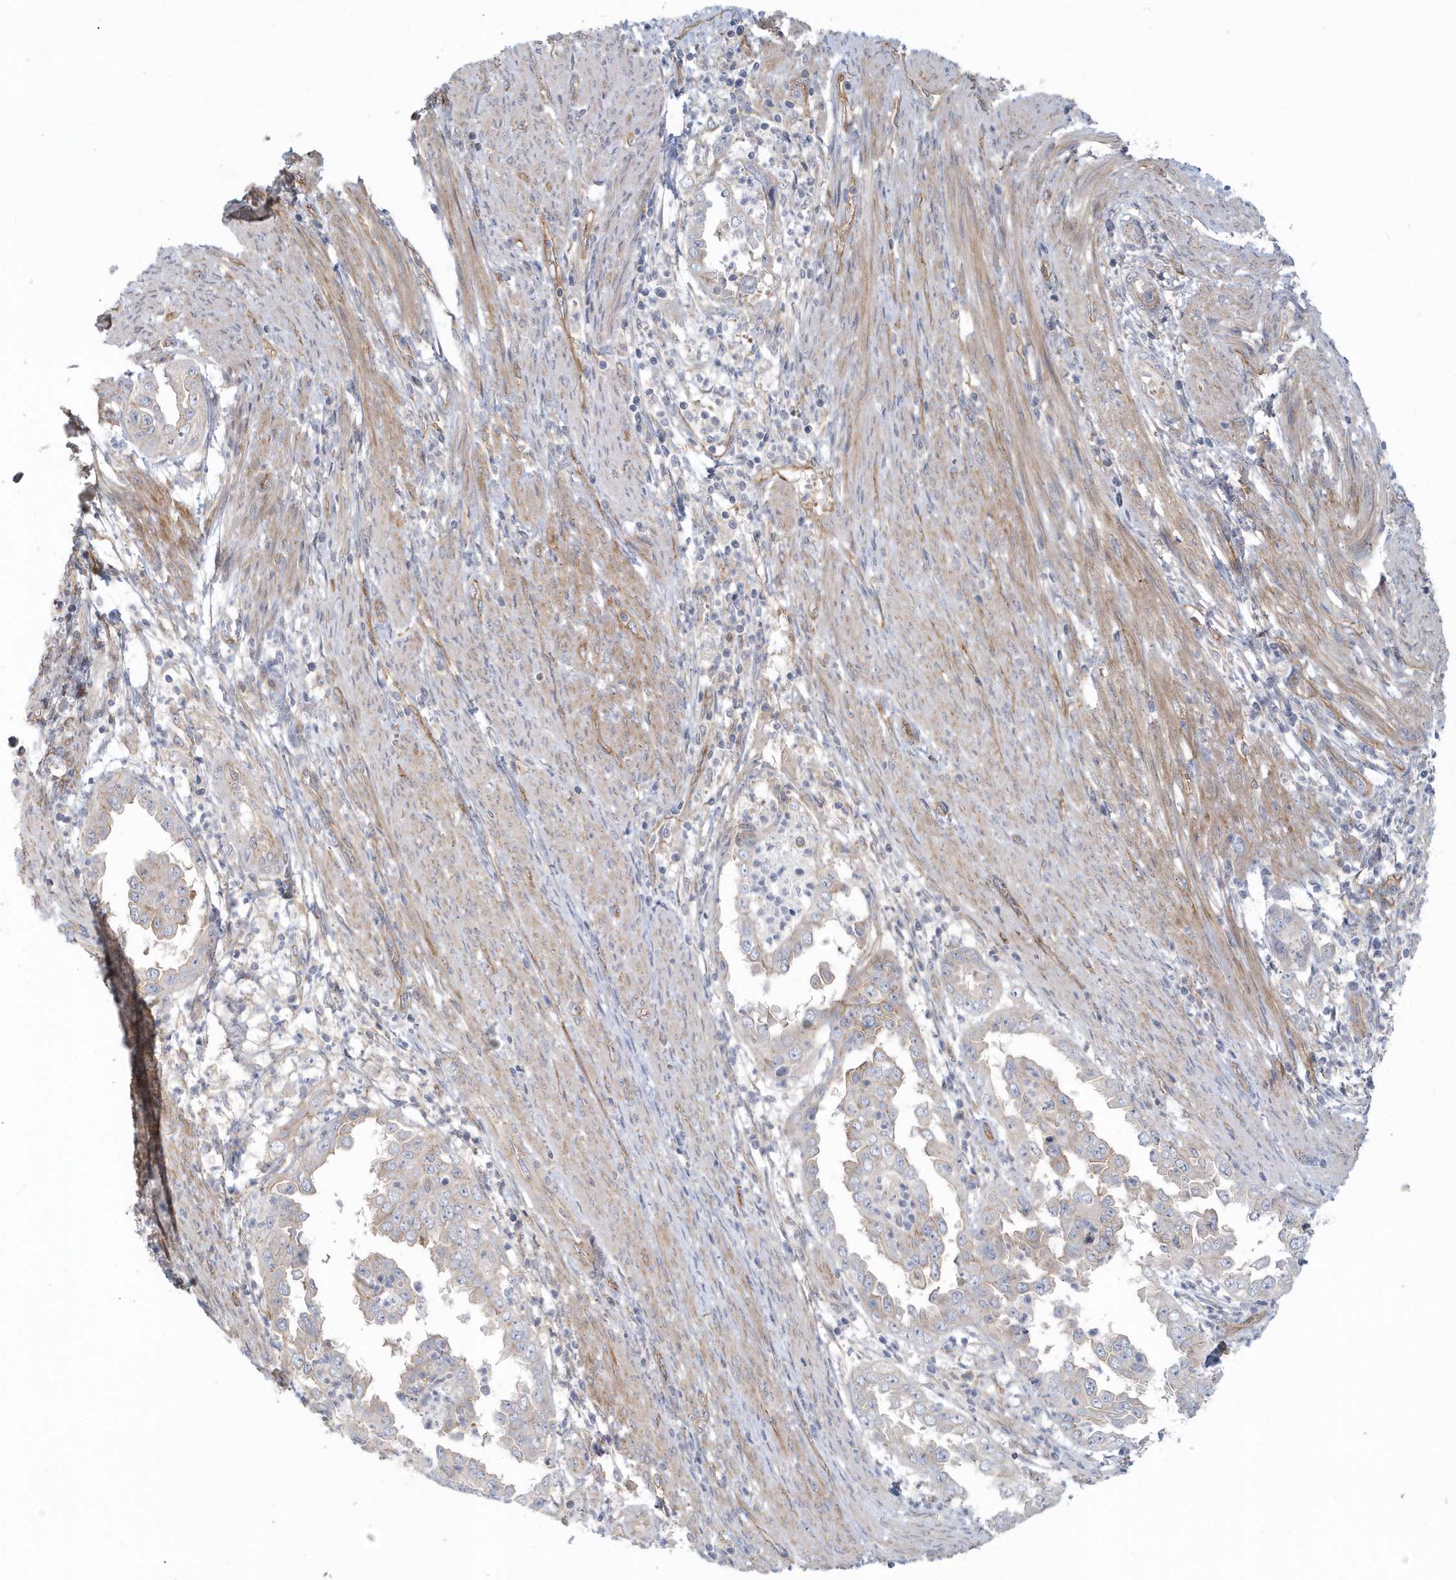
{"staining": {"intensity": "negative", "quantity": "none", "location": "none"}, "tissue": "endometrial cancer", "cell_type": "Tumor cells", "image_type": "cancer", "snomed": [{"axis": "morphology", "description": "Adenocarcinoma, NOS"}, {"axis": "topography", "description": "Endometrium"}], "caption": "Tumor cells are negative for brown protein staining in endometrial adenocarcinoma.", "gene": "RAI14", "patient": {"sex": "female", "age": 85}}